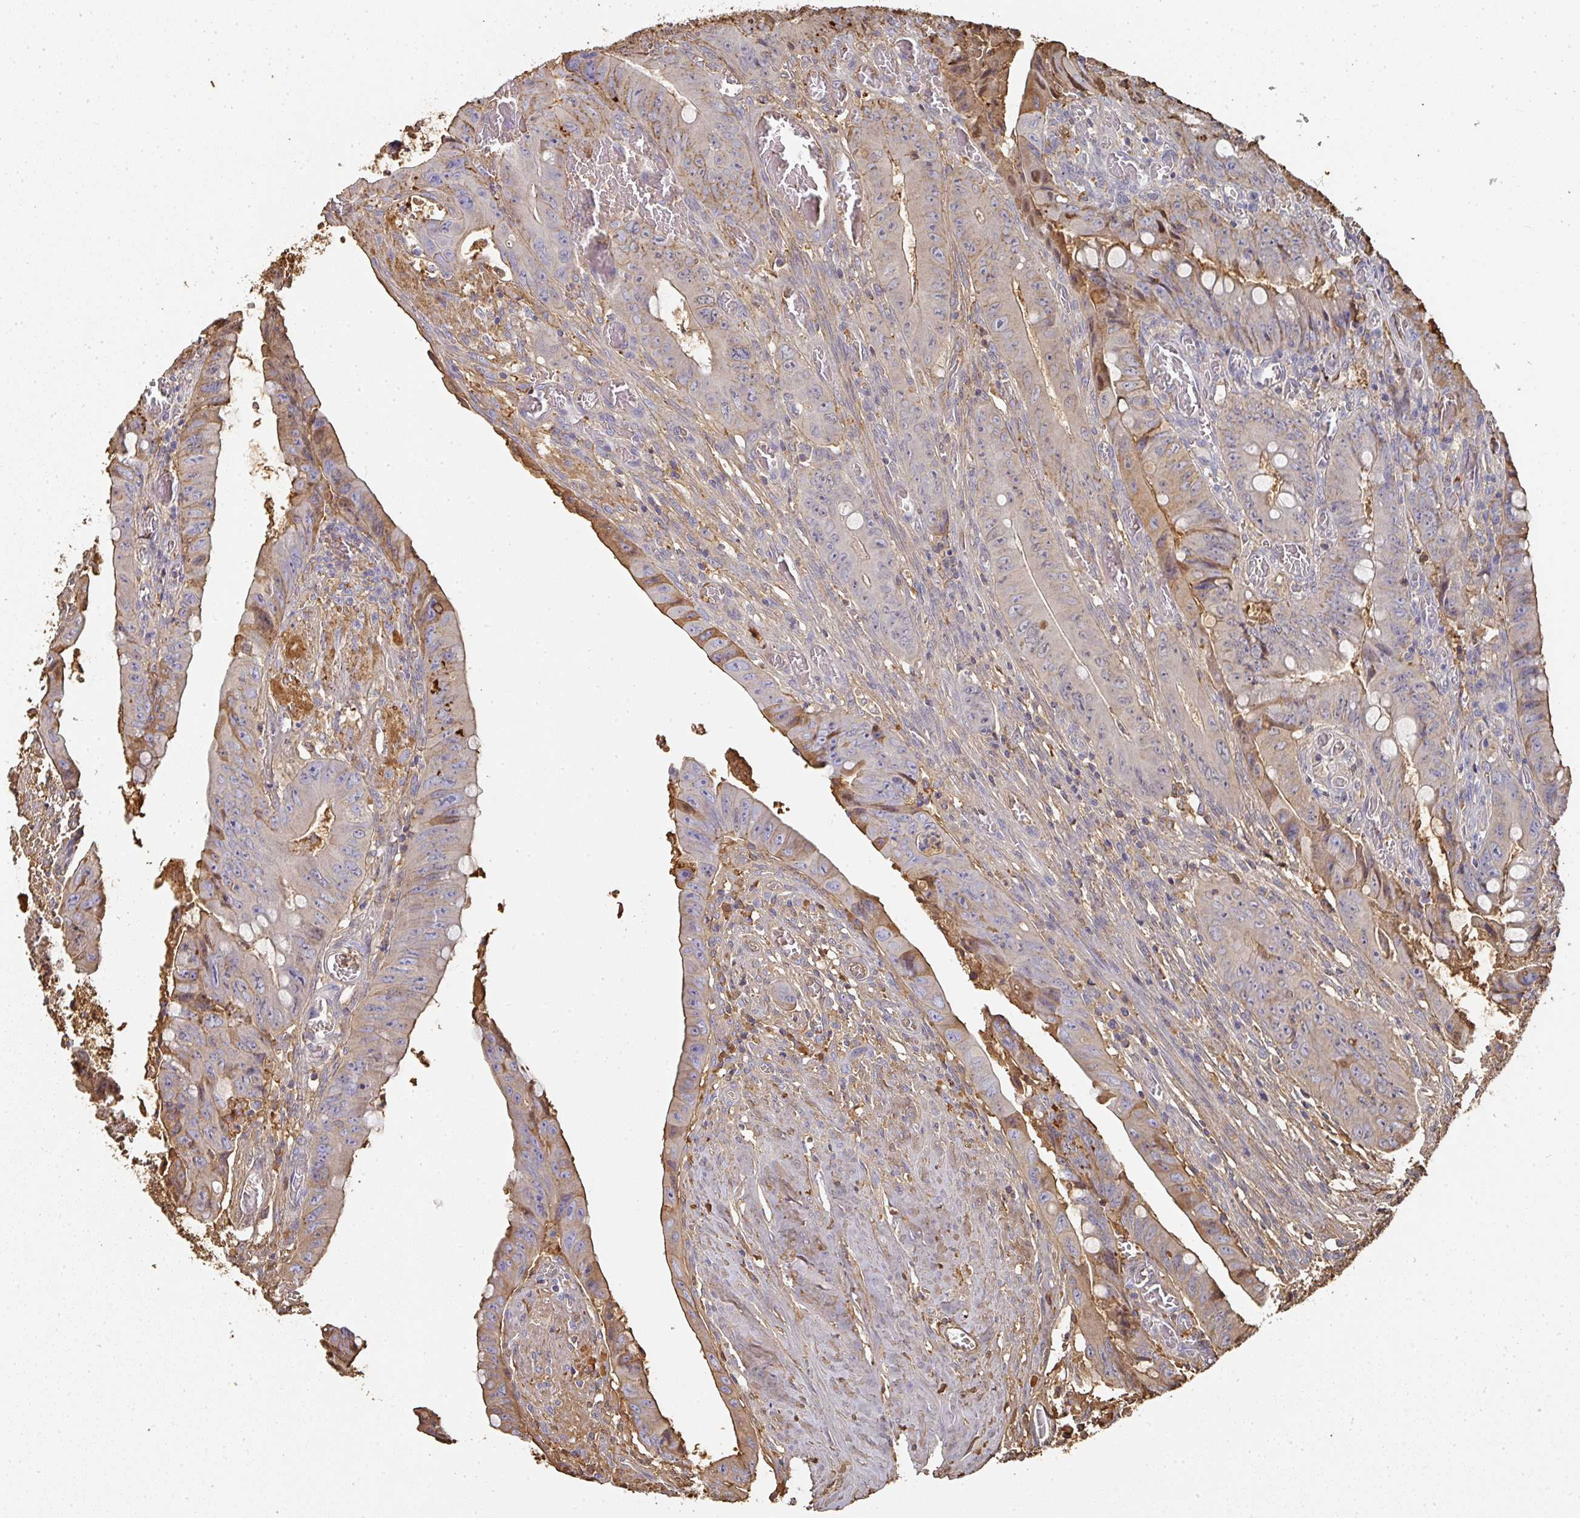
{"staining": {"intensity": "moderate", "quantity": "<25%", "location": "cytoplasmic/membranous"}, "tissue": "colorectal cancer", "cell_type": "Tumor cells", "image_type": "cancer", "snomed": [{"axis": "morphology", "description": "Adenocarcinoma, NOS"}, {"axis": "topography", "description": "Rectum"}], "caption": "IHC staining of adenocarcinoma (colorectal), which reveals low levels of moderate cytoplasmic/membranous staining in about <25% of tumor cells indicating moderate cytoplasmic/membranous protein expression. The staining was performed using DAB (brown) for protein detection and nuclei were counterstained in hematoxylin (blue).", "gene": "ALB", "patient": {"sex": "male", "age": 78}}